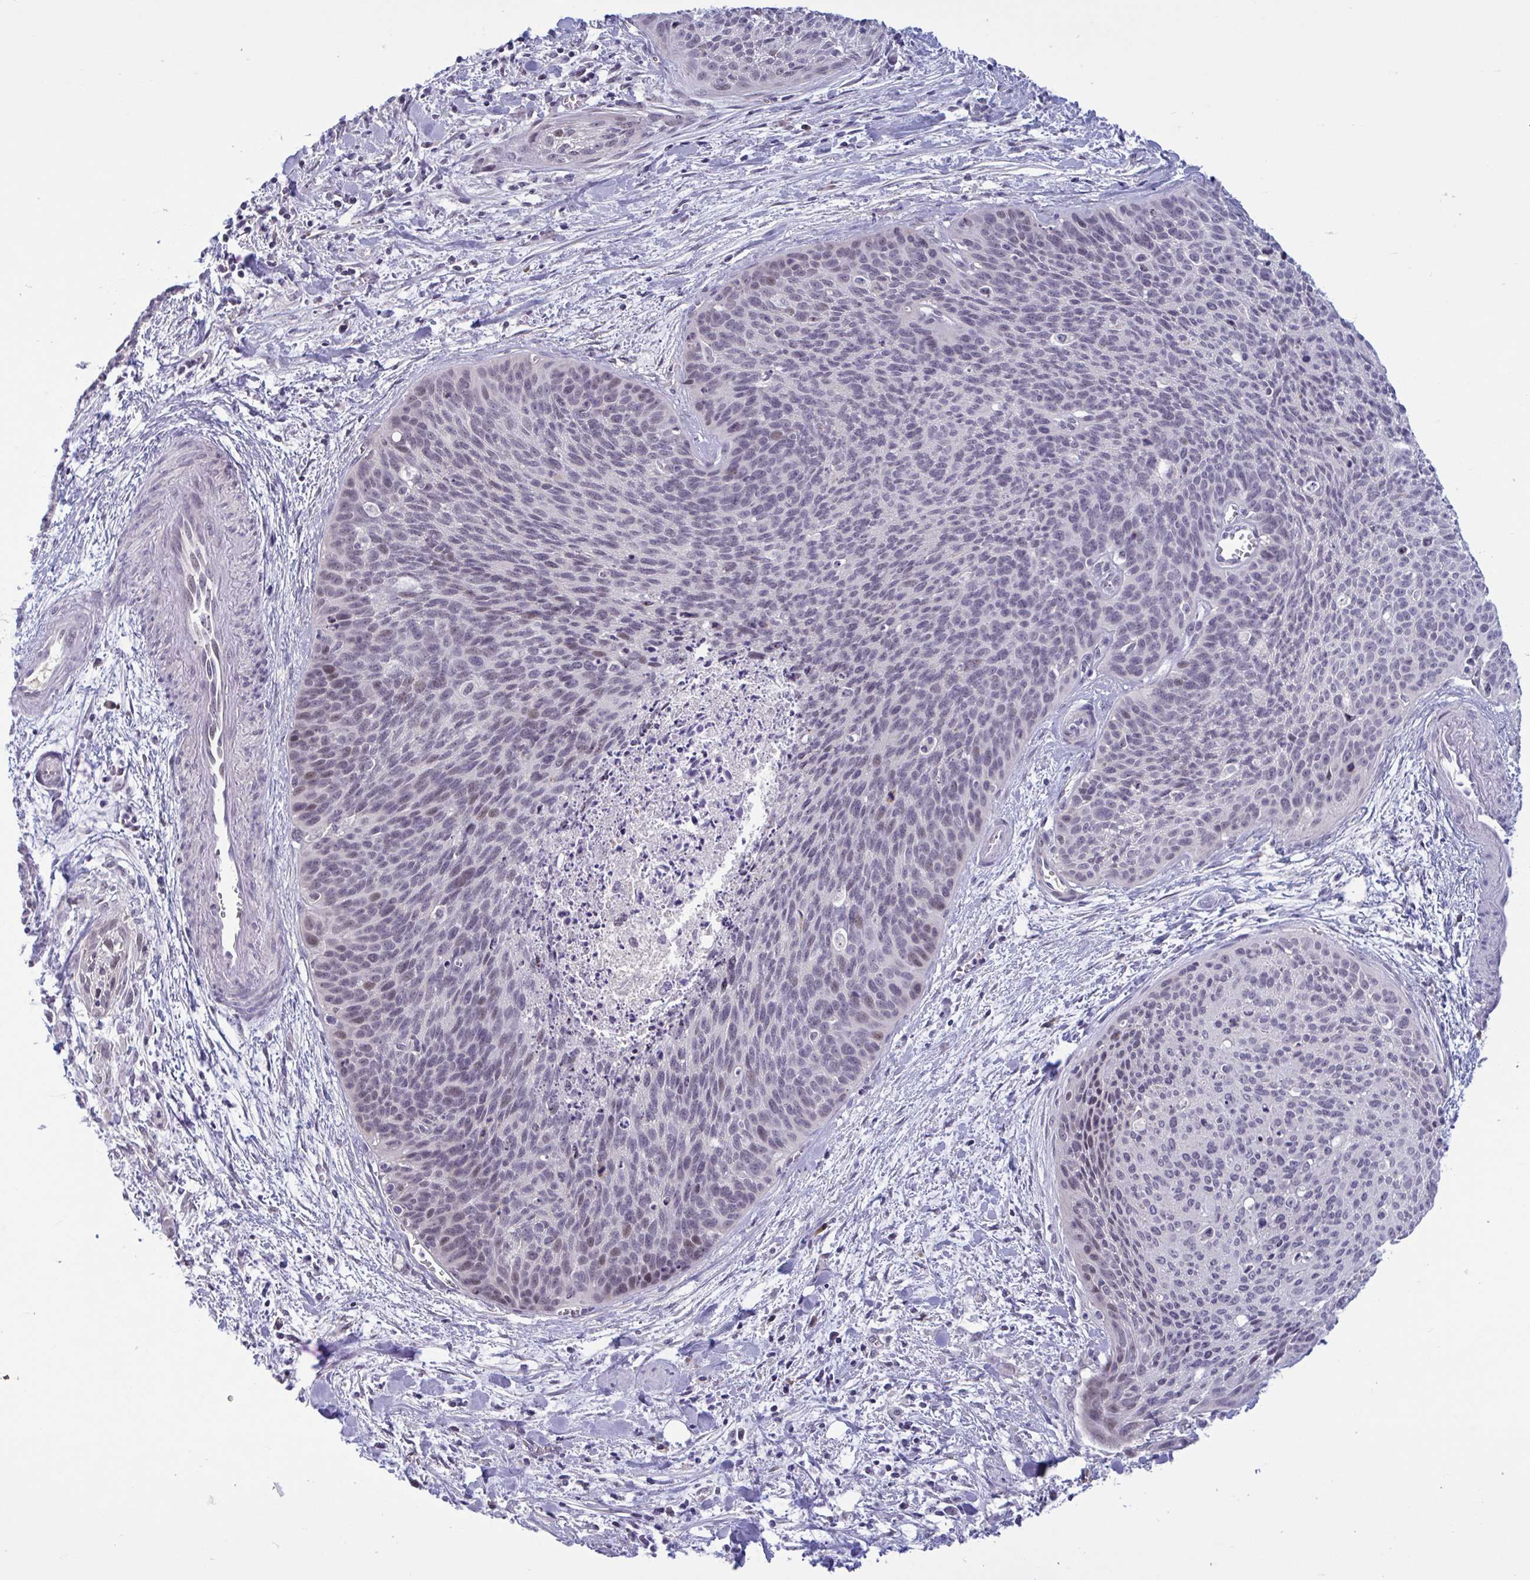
{"staining": {"intensity": "negative", "quantity": "none", "location": "none"}, "tissue": "cervical cancer", "cell_type": "Tumor cells", "image_type": "cancer", "snomed": [{"axis": "morphology", "description": "Squamous cell carcinoma, NOS"}, {"axis": "topography", "description": "Cervix"}], "caption": "Human cervical cancer (squamous cell carcinoma) stained for a protein using immunohistochemistry reveals no expression in tumor cells.", "gene": "CNGB3", "patient": {"sex": "female", "age": 55}}